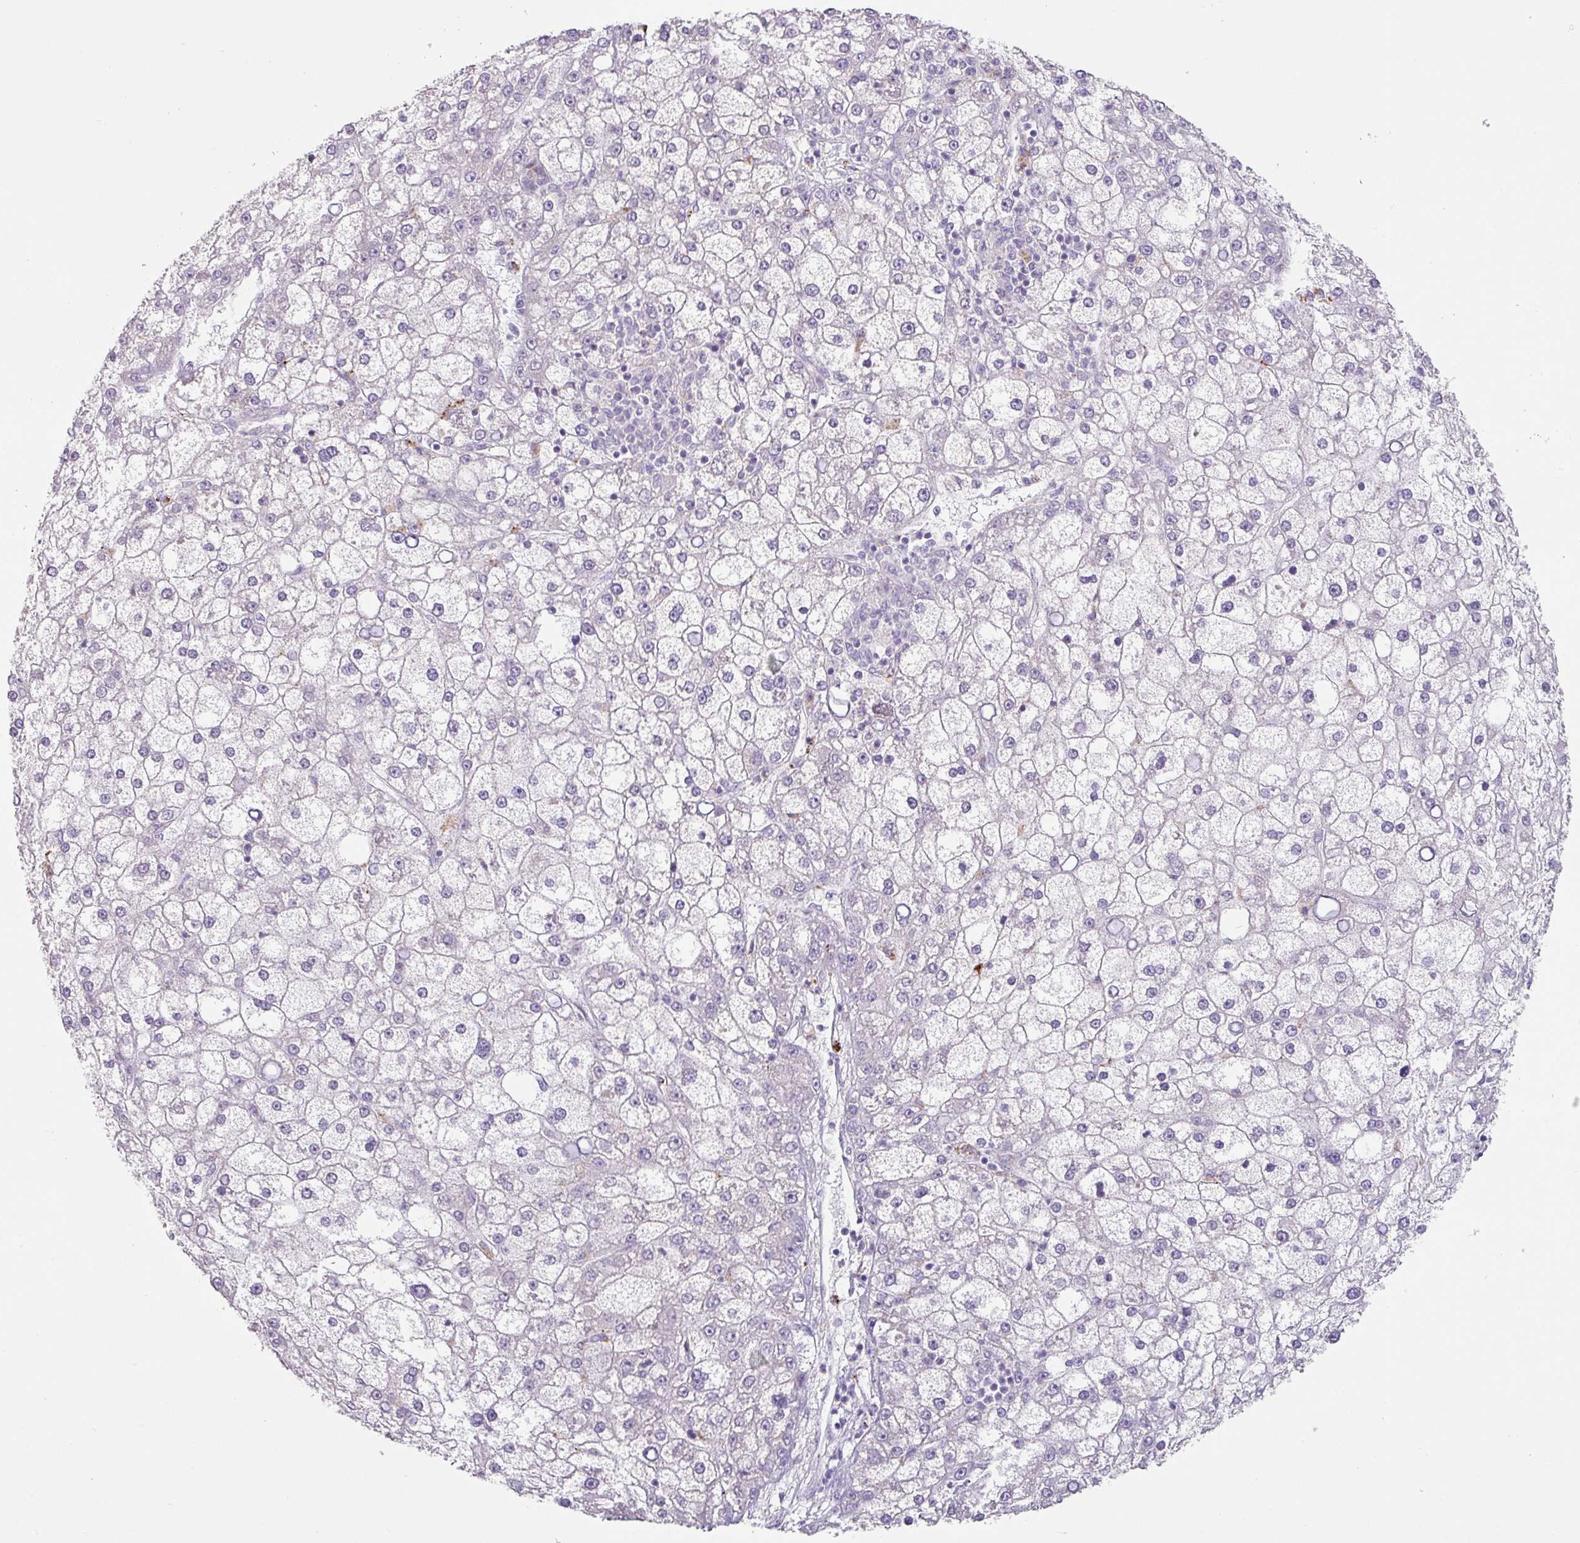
{"staining": {"intensity": "negative", "quantity": "none", "location": "none"}, "tissue": "liver cancer", "cell_type": "Tumor cells", "image_type": "cancer", "snomed": [{"axis": "morphology", "description": "Carcinoma, Hepatocellular, NOS"}, {"axis": "topography", "description": "Liver"}], "caption": "A high-resolution photomicrograph shows IHC staining of liver hepatocellular carcinoma, which shows no significant staining in tumor cells.", "gene": "PLEKHH3", "patient": {"sex": "male", "age": 67}}